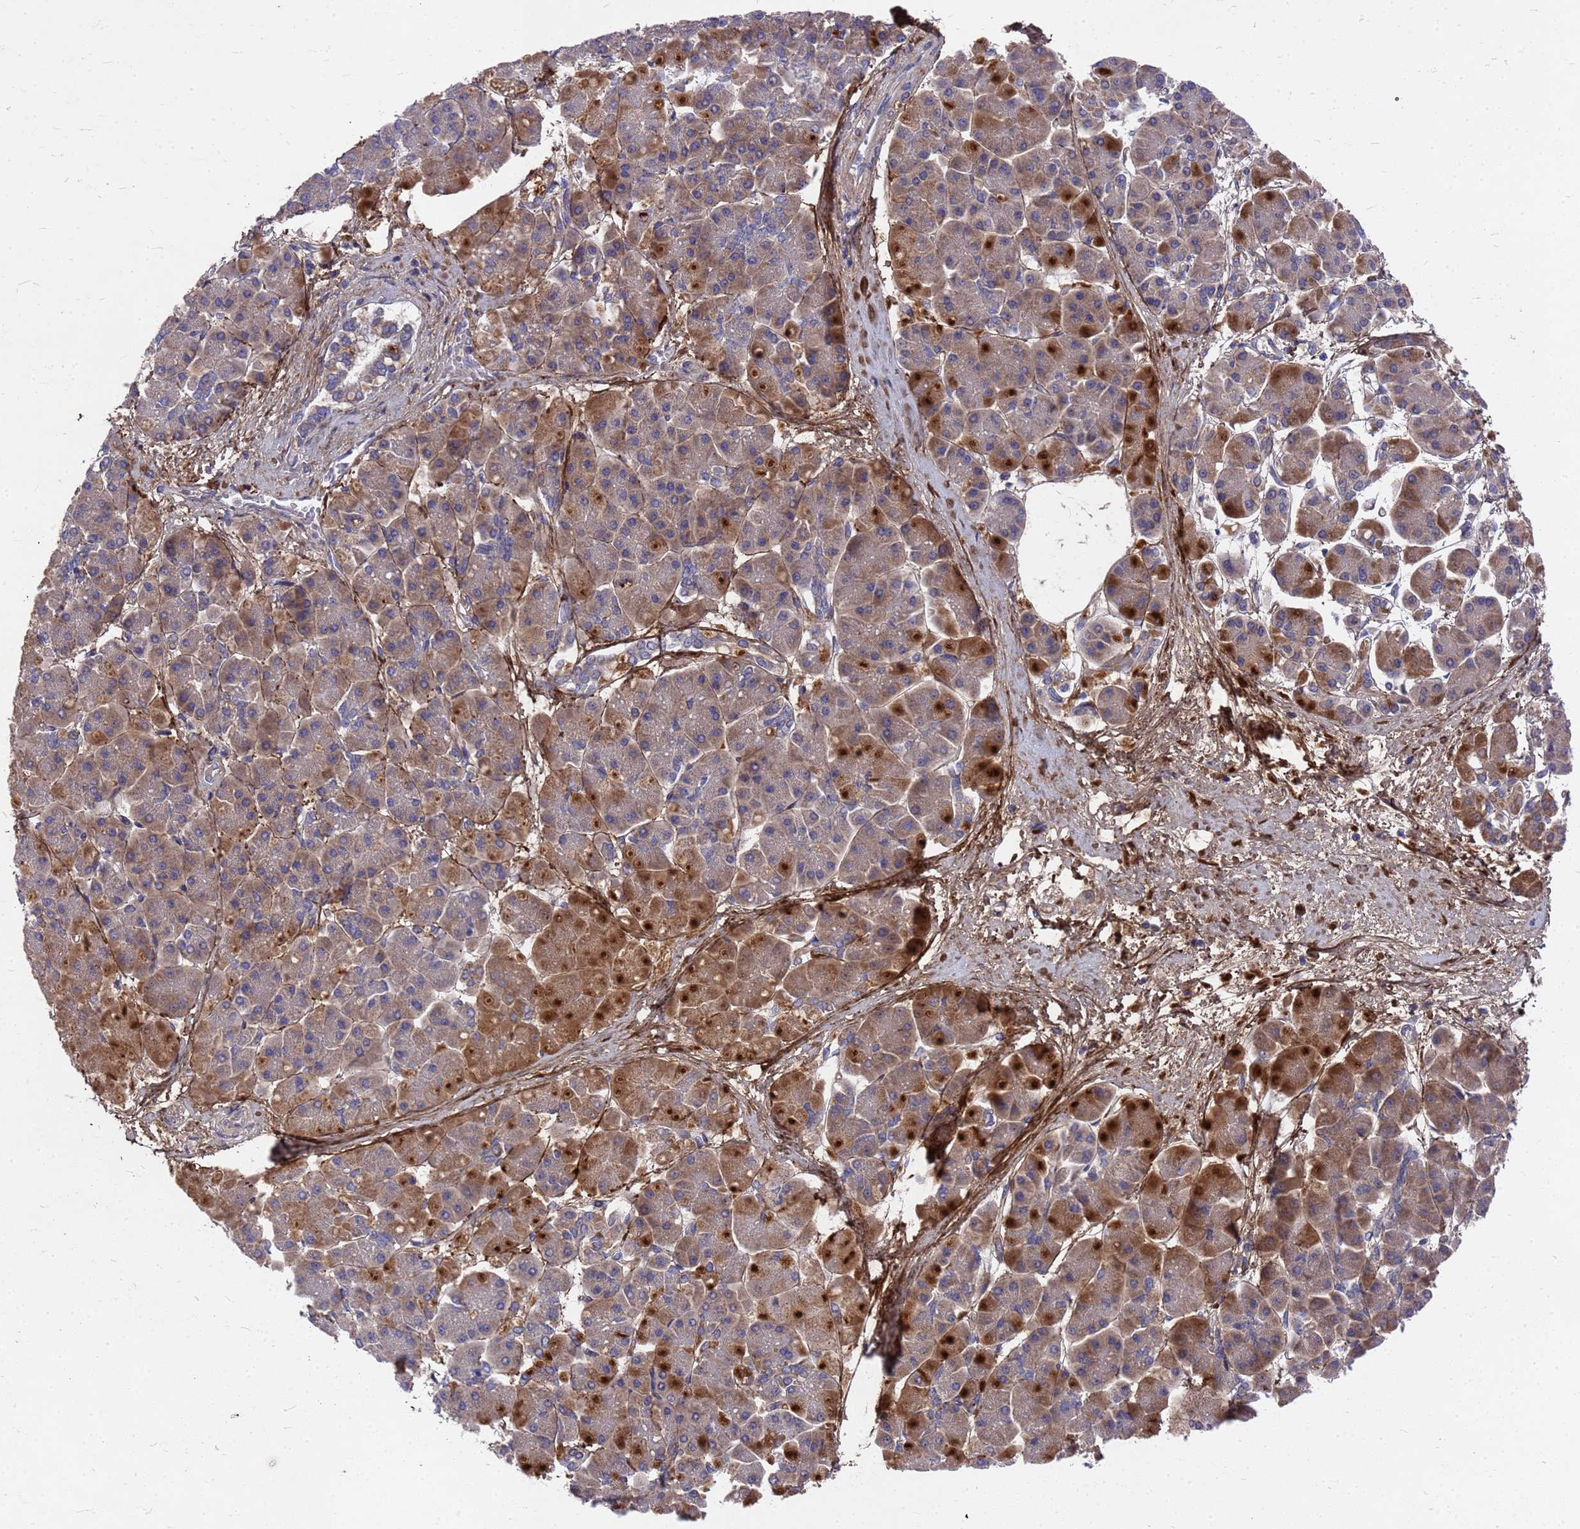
{"staining": {"intensity": "moderate", "quantity": "<25%", "location": "cytoplasmic/membranous,nuclear"}, "tissue": "pancreatic cancer", "cell_type": "Tumor cells", "image_type": "cancer", "snomed": [{"axis": "morphology", "description": "Normal tissue, NOS"}, {"axis": "morphology", "description": "Adenocarcinoma, NOS"}, {"axis": "topography", "description": "Pancreas"}], "caption": "The immunohistochemical stain labels moderate cytoplasmic/membranous and nuclear expression in tumor cells of adenocarcinoma (pancreatic) tissue.", "gene": "ZNF717", "patient": {"sex": "female", "age": 68}}